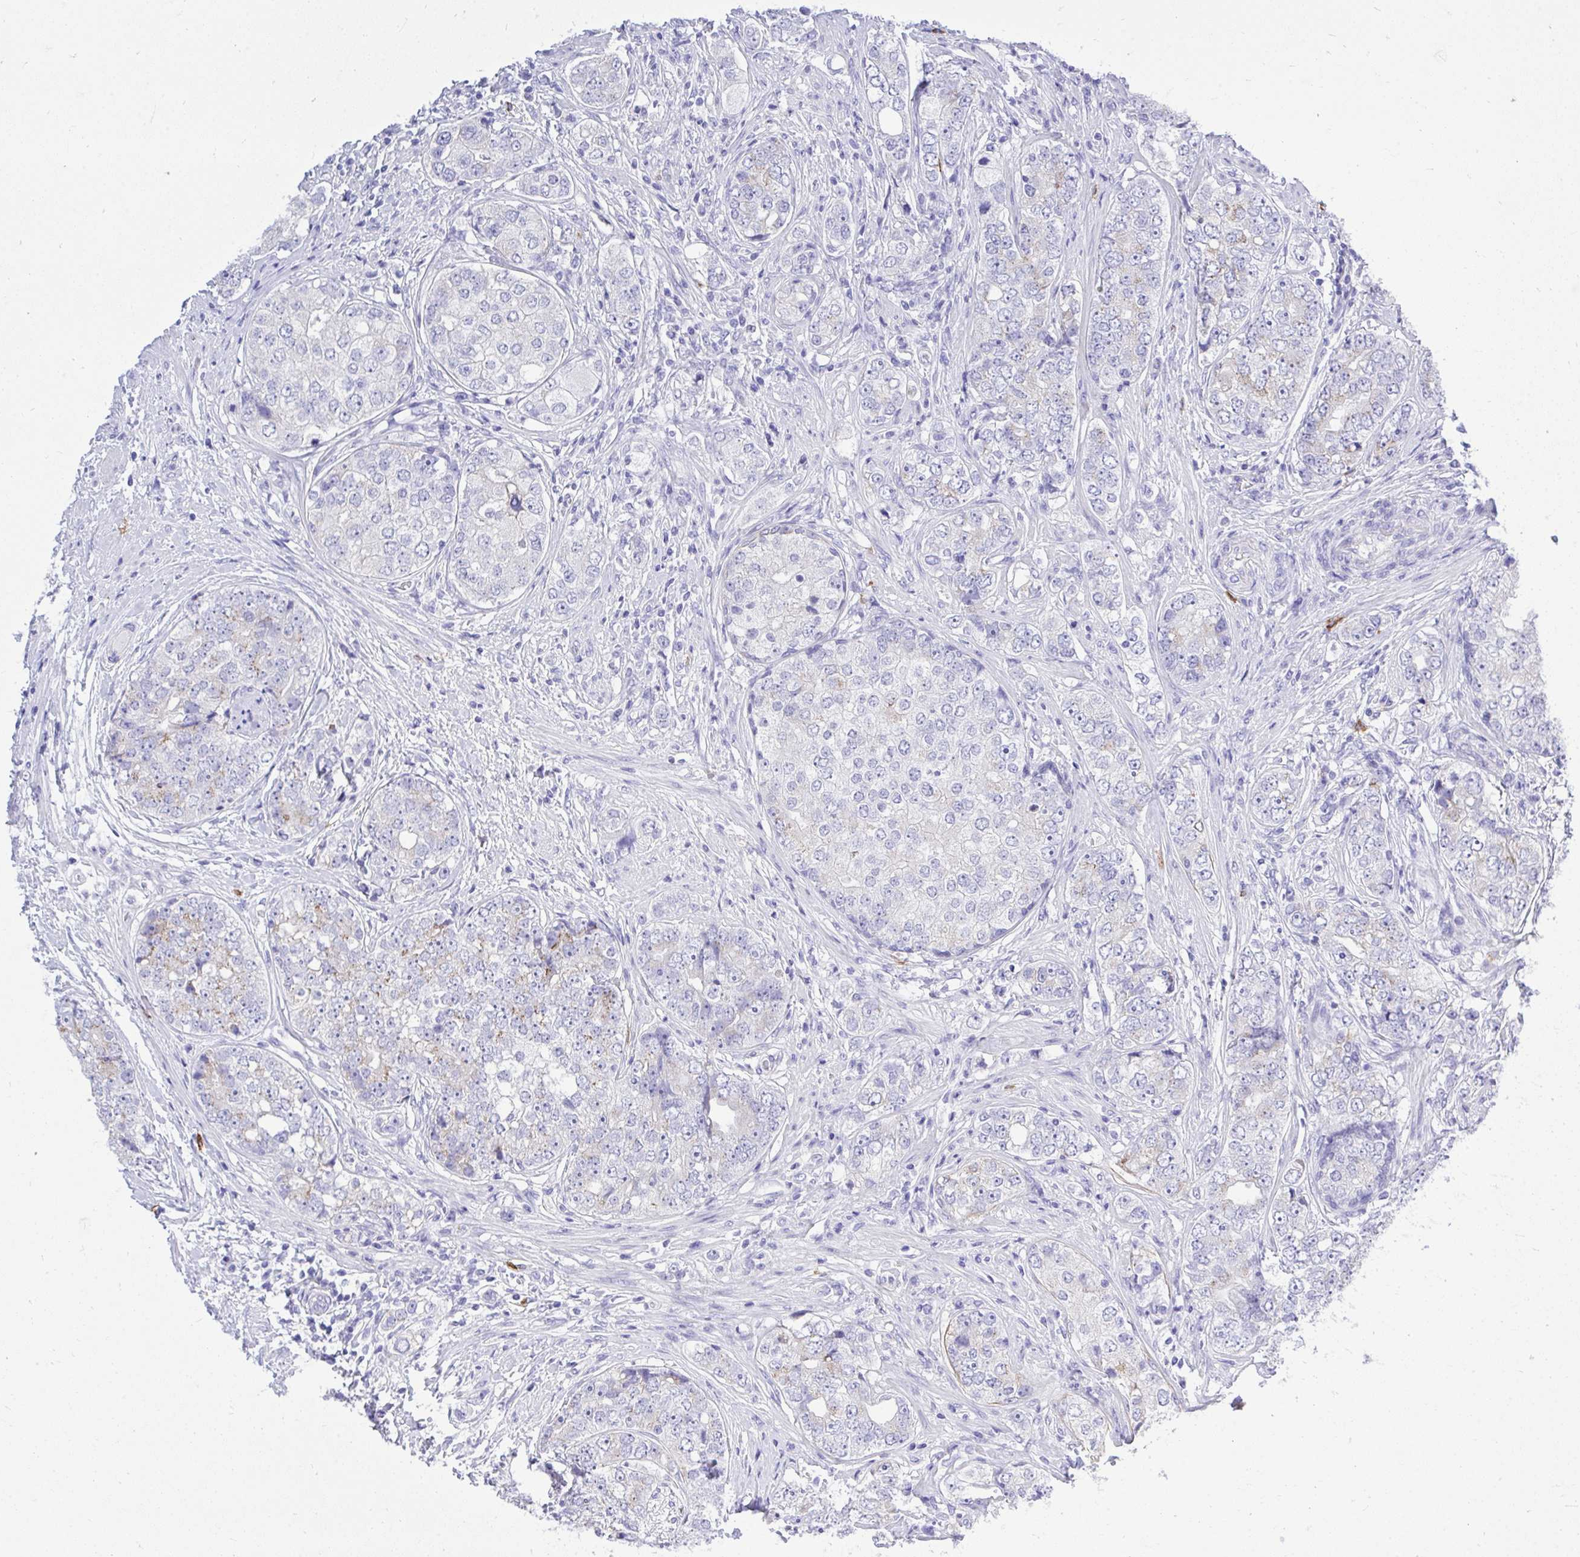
{"staining": {"intensity": "negative", "quantity": "none", "location": "none"}, "tissue": "prostate cancer", "cell_type": "Tumor cells", "image_type": "cancer", "snomed": [{"axis": "morphology", "description": "Adenocarcinoma, High grade"}, {"axis": "topography", "description": "Prostate"}], "caption": "Tumor cells show no significant protein expression in adenocarcinoma (high-grade) (prostate).", "gene": "PSD", "patient": {"sex": "male", "age": 60}}